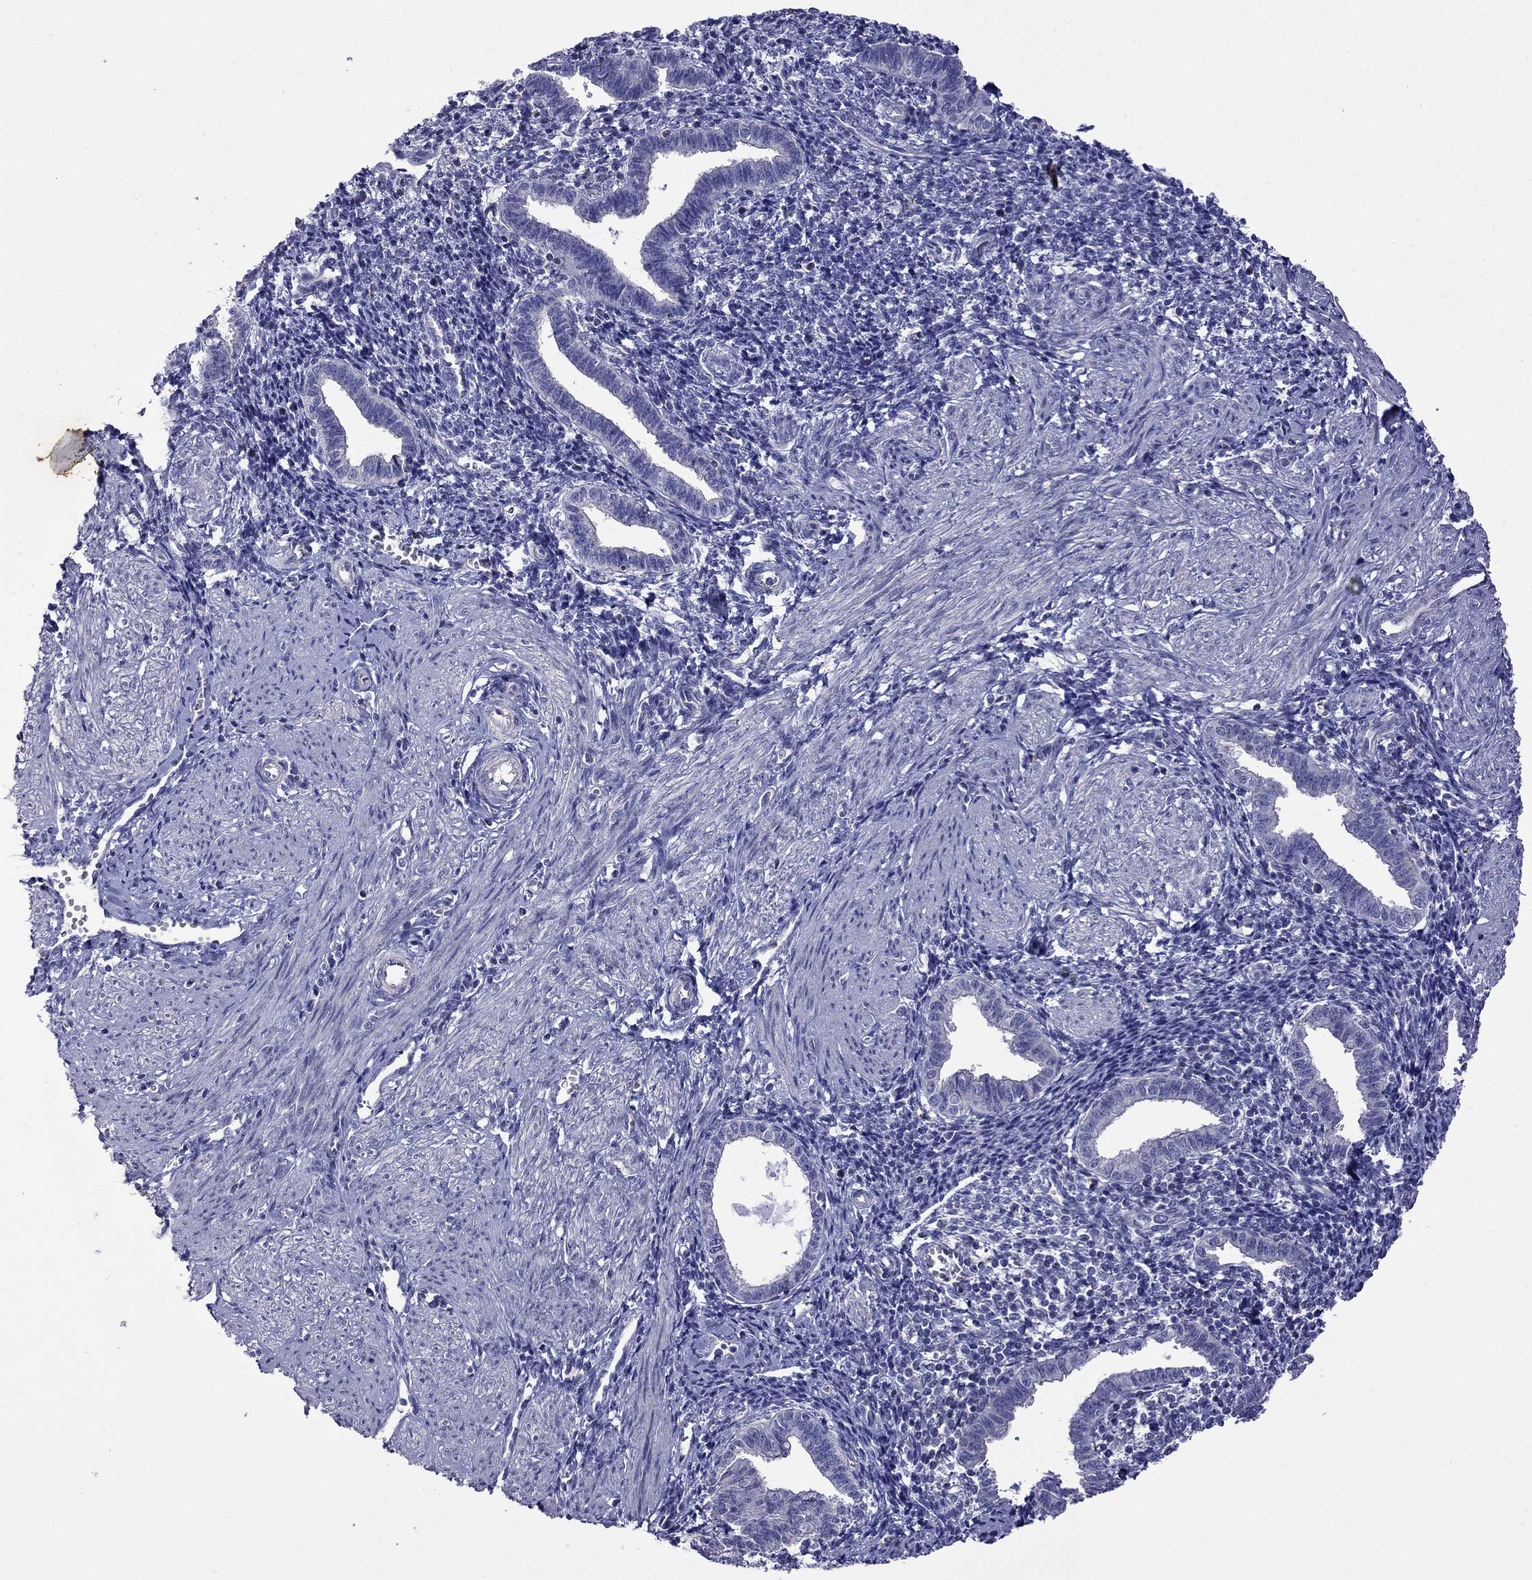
{"staining": {"intensity": "negative", "quantity": "none", "location": "none"}, "tissue": "endometrium", "cell_type": "Cells in endometrial stroma", "image_type": "normal", "snomed": [{"axis": "morphology", "description": "Normal tissue, NOS"}, {"axis": "topography", "description": "Endometrium"}], "caption": "This histopathology image is of normal endometrium stained with immunohistochemistry to label a protein in brown with the nuclei are counter-stained blue. There is no positivity in cells in endometrial stroma.", "gene": "STAR", "patient": {"sex": "female", "age": 37}}